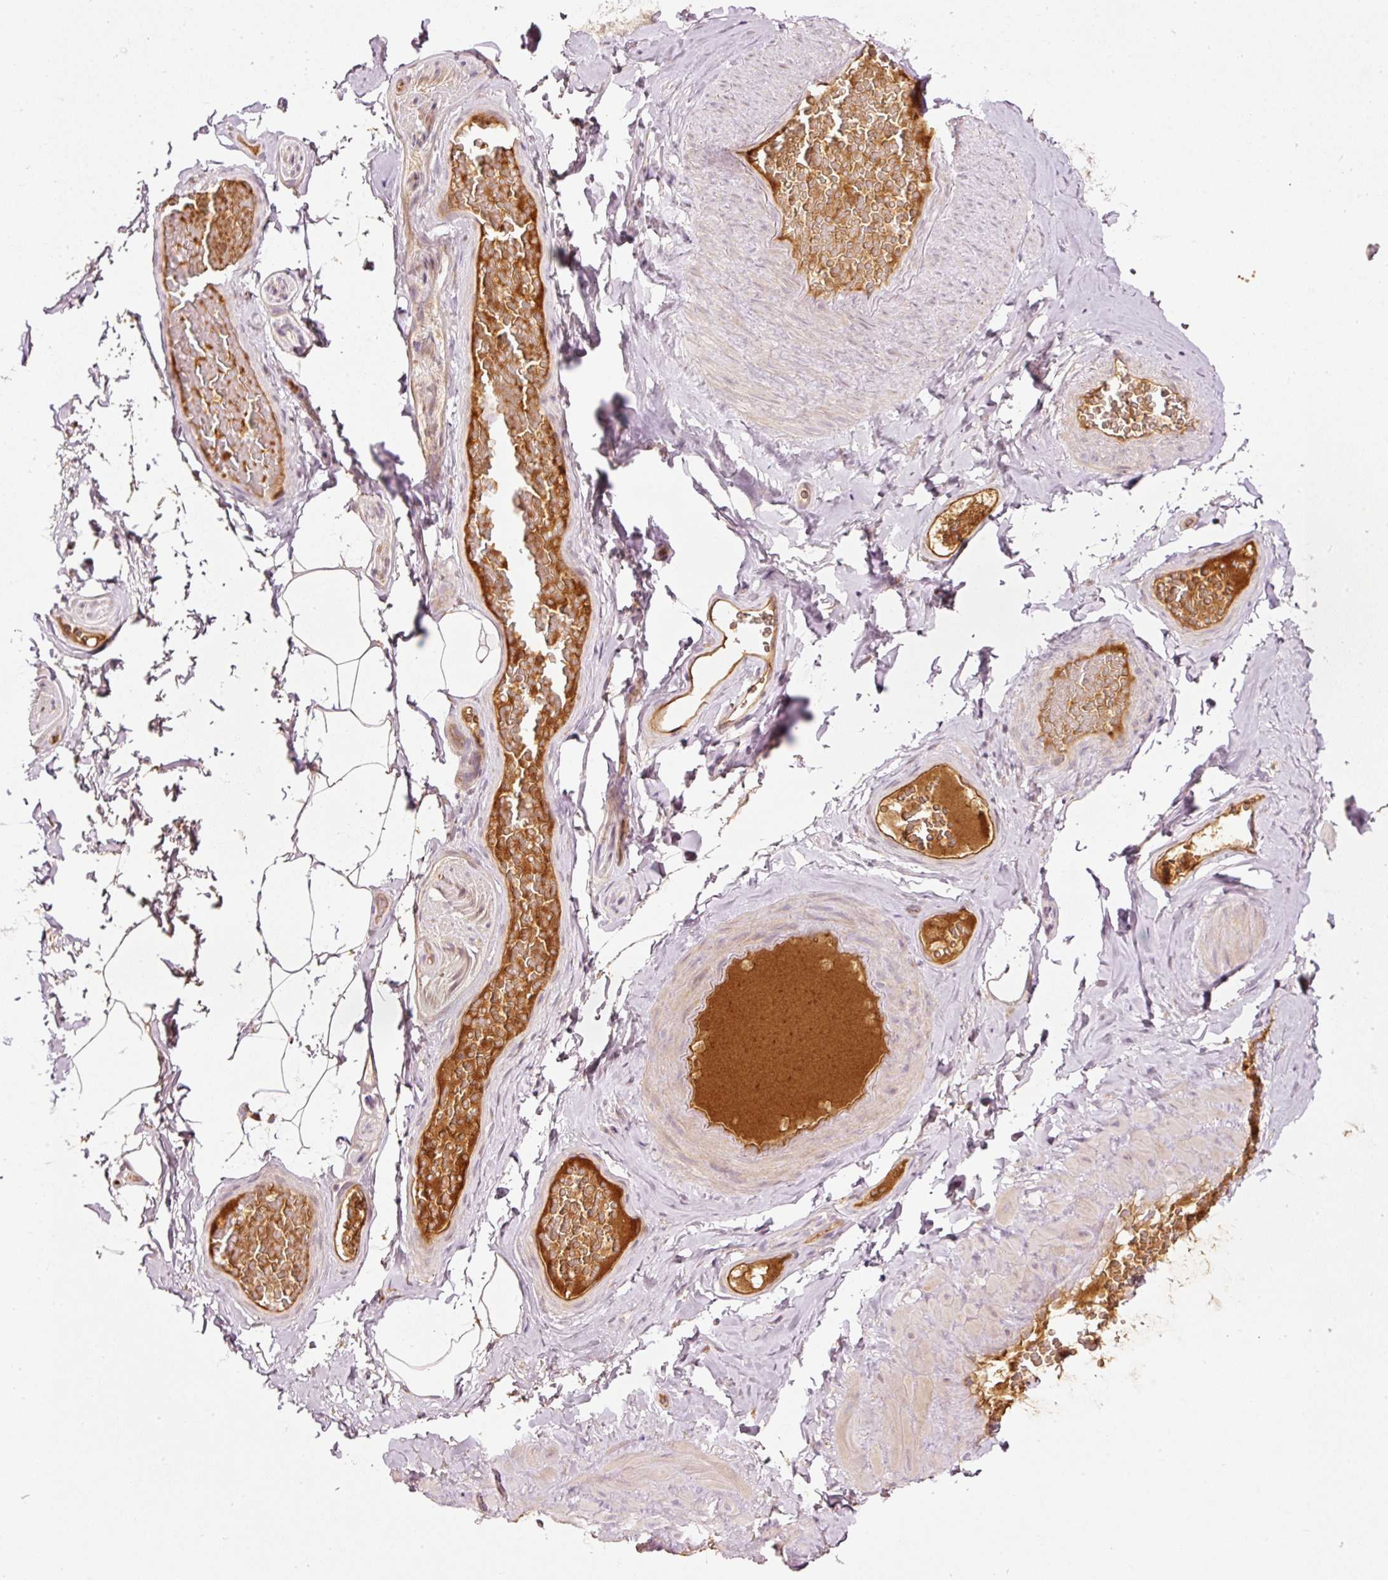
{"staining": {"intensity": "moderate", "quantity": "25%-75%", "location": "cytoplasmic/membranous"}, "tissue": "adipose tissue", "cell_type": "Adipocytes", "image_type": "normal", "snomed": [{"axis": "morphology", "description": "Normal tissue, NOS"}, {"axis": "topography", "description": "Vascular tissue"}, {"axis": "topography", "description": "Peripheral nerve tissue"}], "caption": "Adipocytes show moderate cytoplasmic/membranous expression in about 25%-75% of cells in unremarkable adipose tissue.", "gene": "SERPING1", "patient": {"sex": "male", "age": 41}}